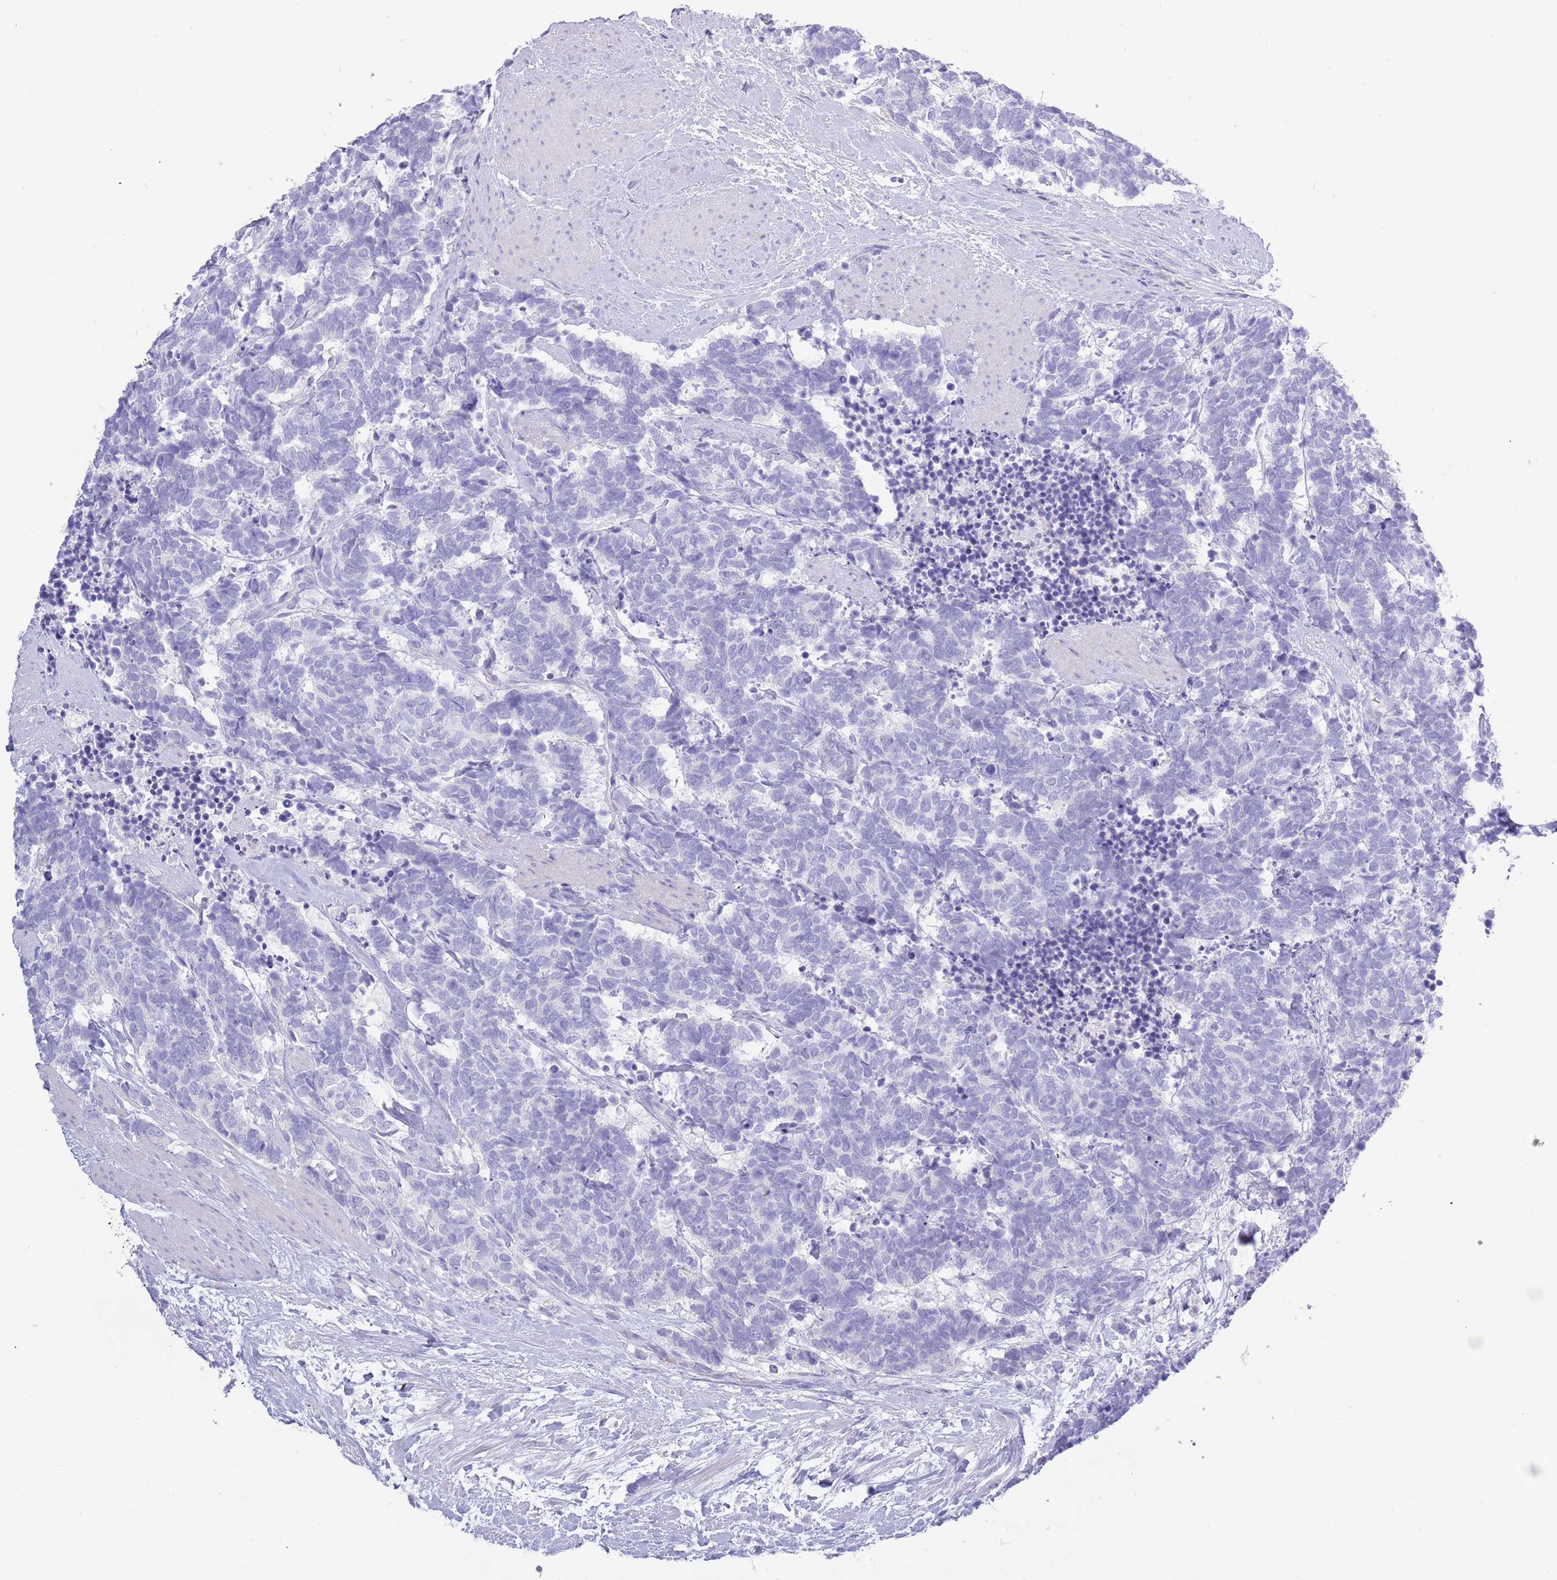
{"staining": {"intensity": "negative", "quantity": "none", "location": "none"}, "tissue": "carcinoid", "cell_type": "Tumor cells", "image_type": "cancer", "snomed": [{"axis": "morphology", "description": "Carcinoma, NOS"}, {"axis": "morphology", "description": "Carcinoid, malignant, NOS"}, {"axis": "topography", "description": "Prostate"}], "caption": "Immunohistochemistry micrograph of neoplastic tissue: human malignant carcinoid stained with DAB (3,3'-diaminobenzidine) demonstrates no significant protein staining in tumor cells.", "gene": "ACR", "patient": {"sex": "male", "age": 57}}